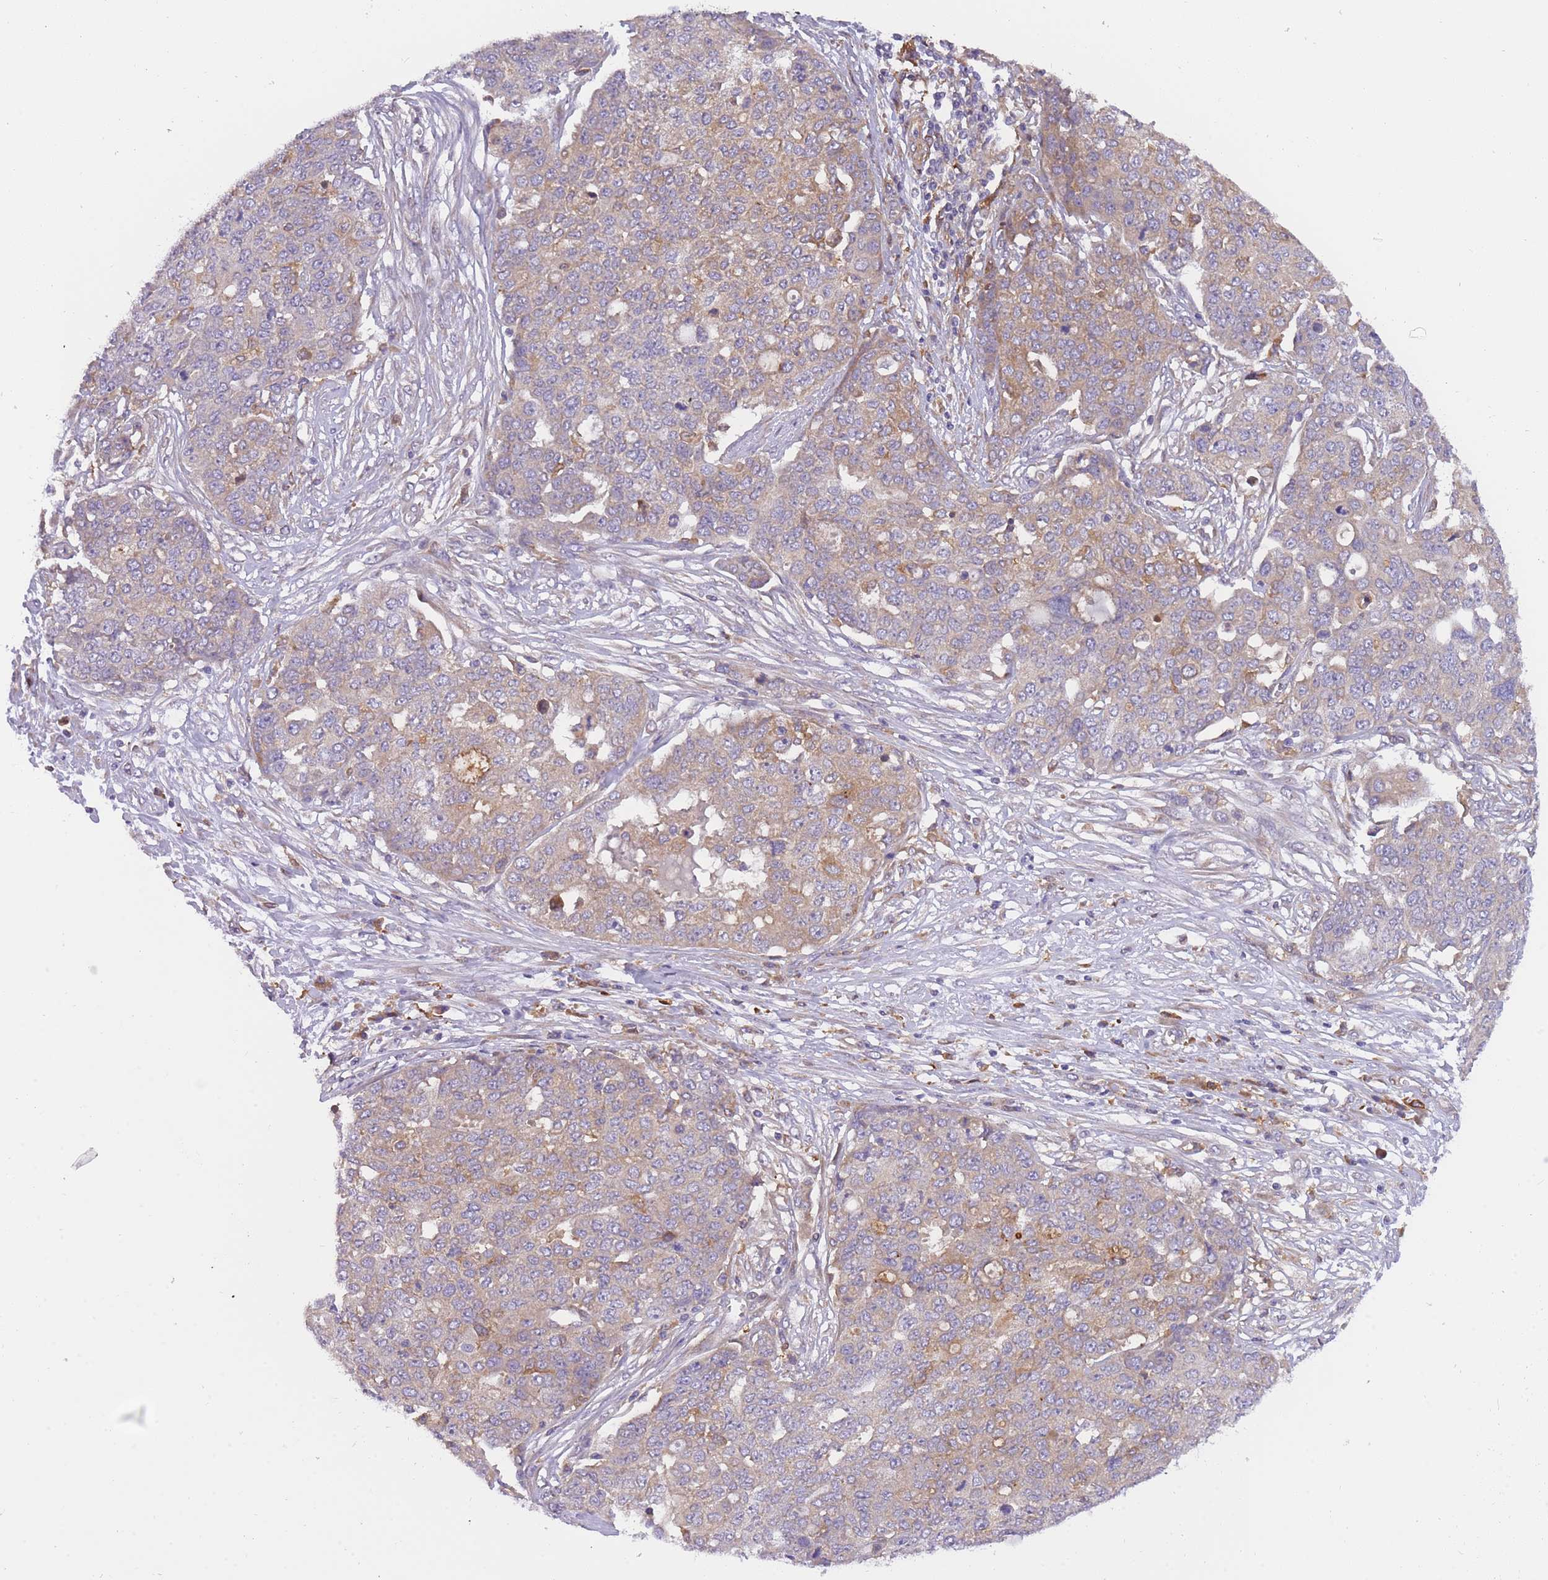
{"staining": {"intensity": "weak", "quantity": "25%-75%", "location": "cytoplasmic/membranous"}, "tissue": "ovarian cancer", "cell_type": "Tumor cells", "image_type": "cancer", "snomed": [{"axis": "morphology", "description": "Cystadenocarcinoma, serous, NOS"}, {"axis": "topography", "description": "Soft tissue"}, {"axis": "topography", "description": "Ovary"}], "caption": "Serous cystadenocarcinoma (ovarian) stained for a protein demonstrates weak cytoplasmic/membranous positivity in tumor cells.", "gene": "CRYGN", "patient": {"sex": "female", "age": 57}}